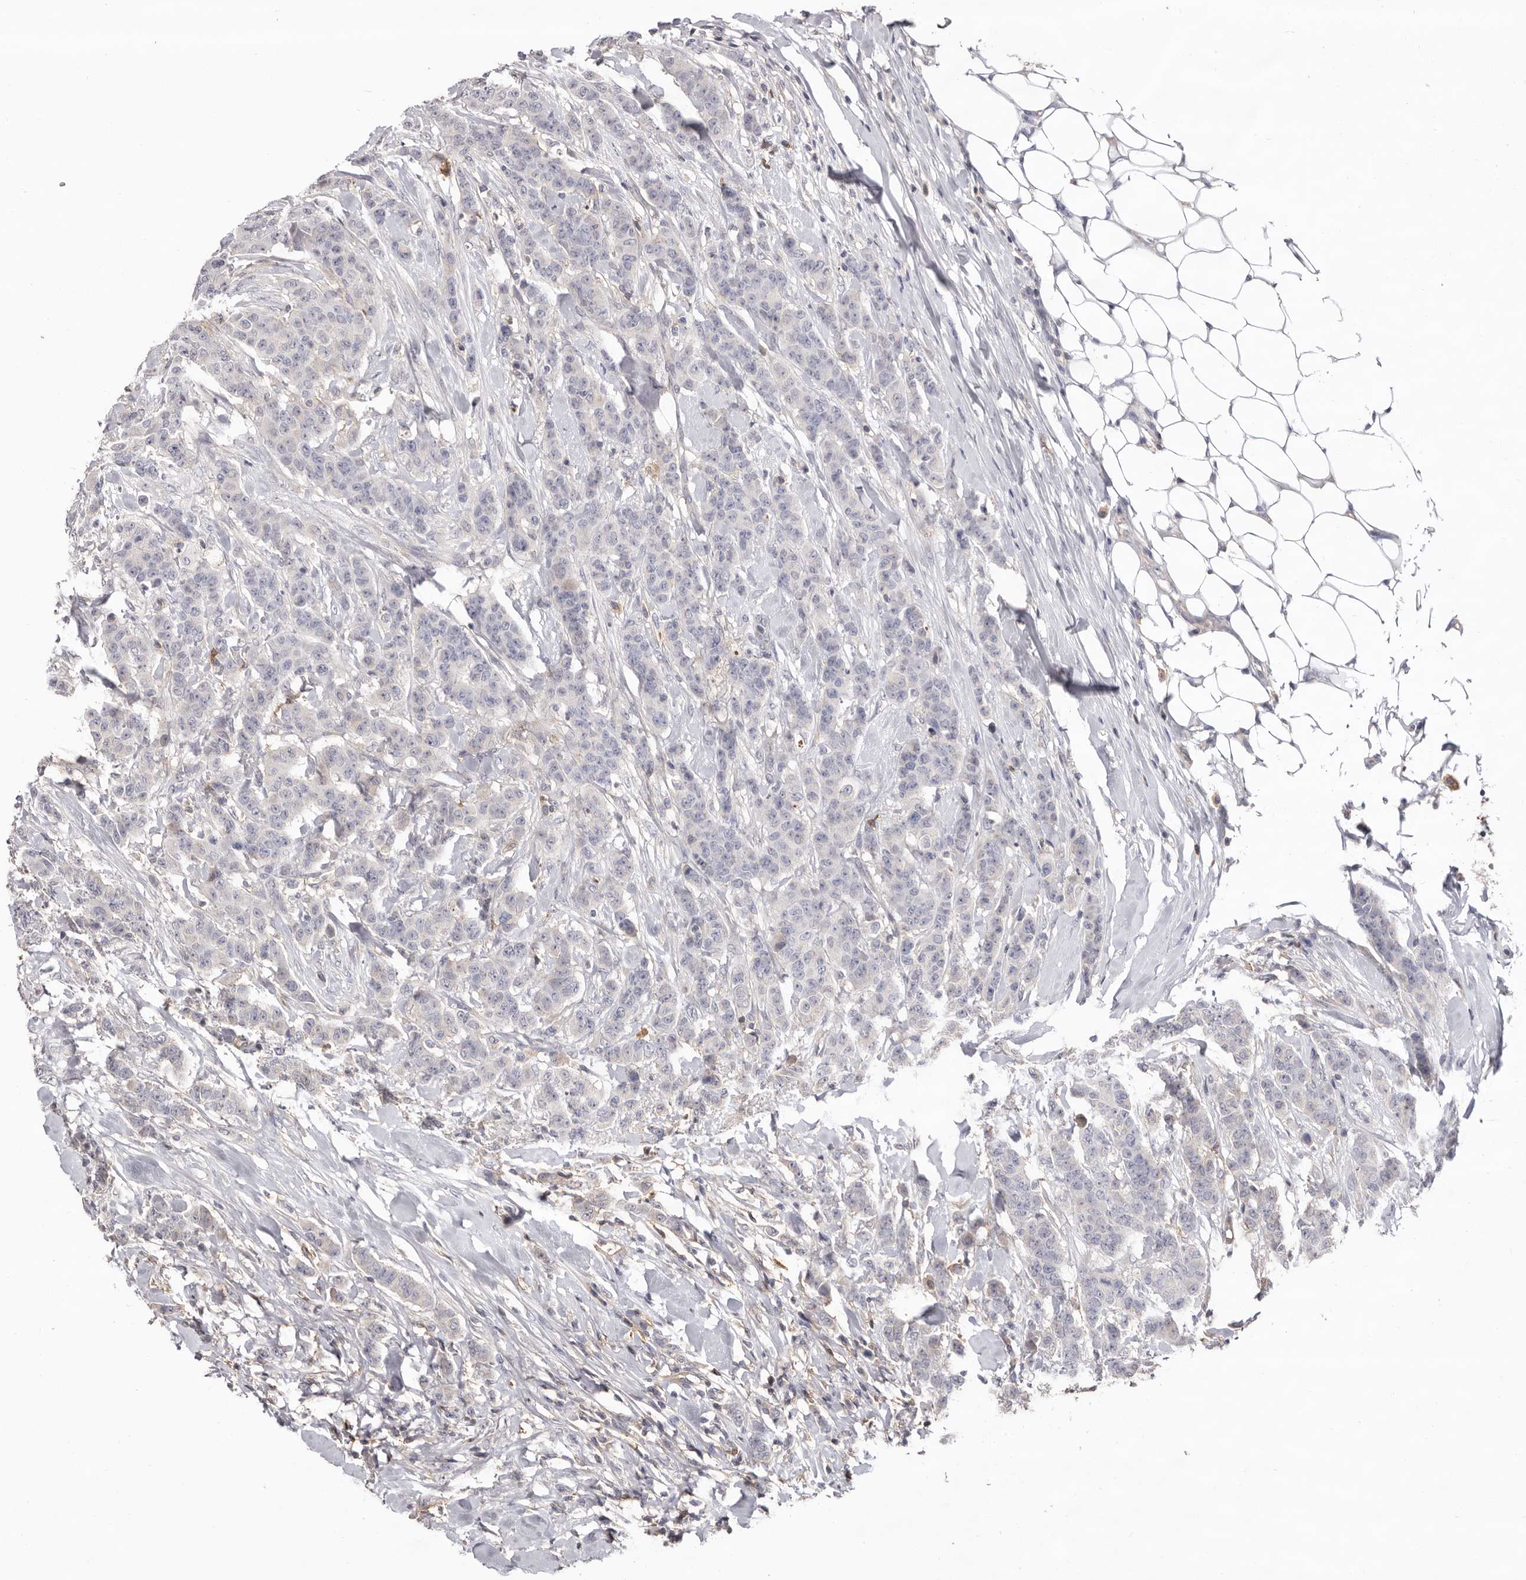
{"staining": {"intensity": "negative", "quantity": "none", "location": "none"}, "tissue": "breast cancer", "cell_type": "Tumor cells", "image_type": "cancer", "snomed": [{"axis": "morphology", "description": "Duct carcinoma"}, {"axis": "topography", "description": "Breast"}], "caption": "DAB (3,3'-diaminobenzidine) immunohistochemical staining of breast cancer reveals no significant positivity in tumor cells. (Stains: DAB IHC with hematoxylin counter stain, Microscopy: brightfield microscopy at high magnification).", "gene": "MMACHC", "patient": {"sex": "female", "age": 40}}